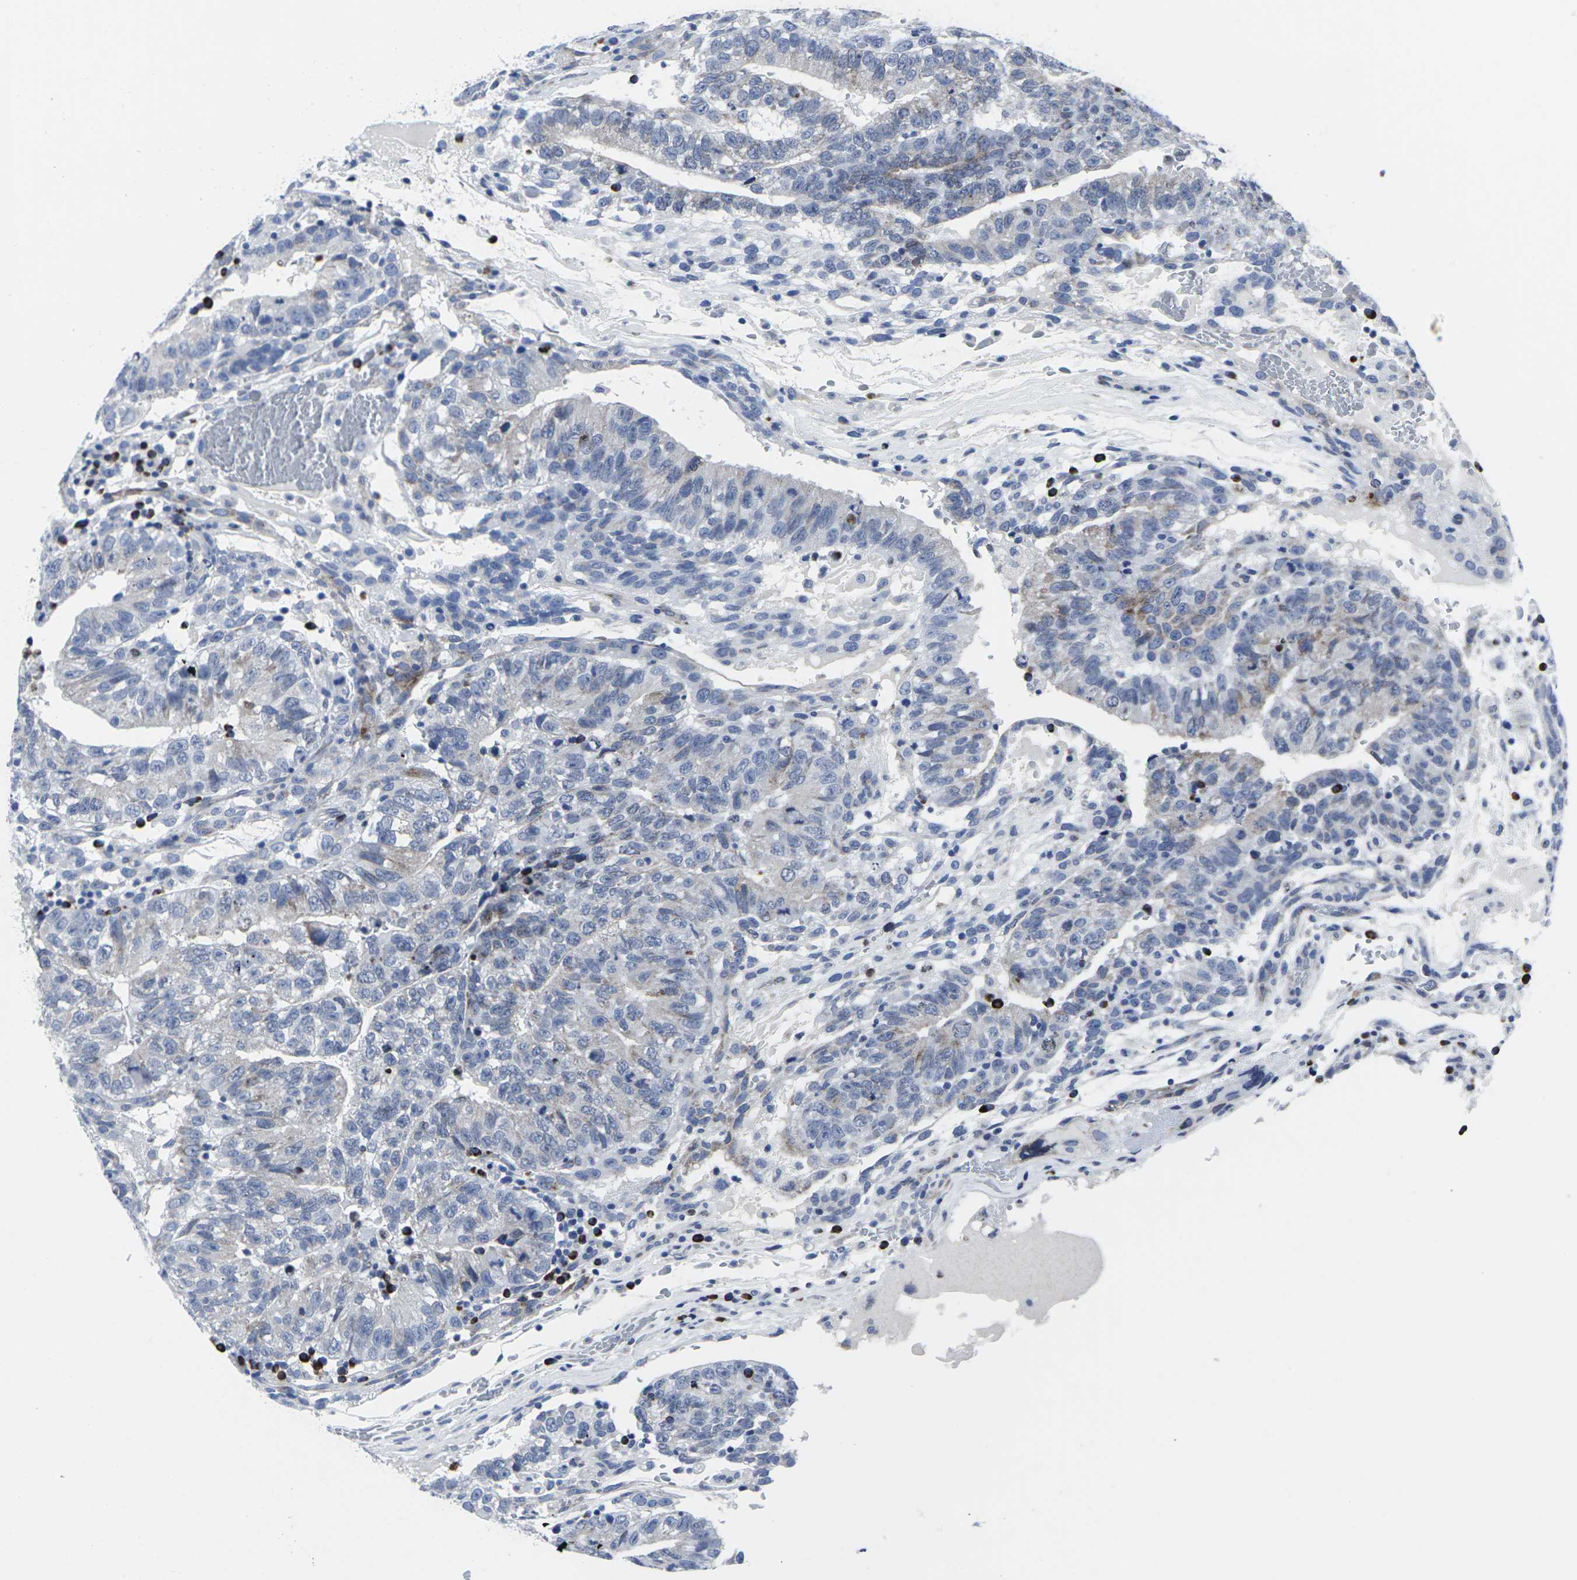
{"staining": {"intensity": "moderate", "quantity": "<25%", "location": "cytoplasmic/membranous"}, "tissue": "testis cancer", "cell_type": "Tumor cells", "image_type": "cancer", "snomed": [{"axis": "morphology", "description": "Seminoma, NOS"}, {"axis": "morphology", "description": "Carcinoma, Embryonal, NOS"}, {"axis": "topography", "description": "Testis"}], "caption": "A high-resolution histopathology image shows immunohistochemistry staining of testis seminoma, which demonstrates moderate cytoplasmic/membranous positivity in approximately <25% of tumor cells.", "gene": "RPN1", "patient": {"sex": "male", "age": 52}}